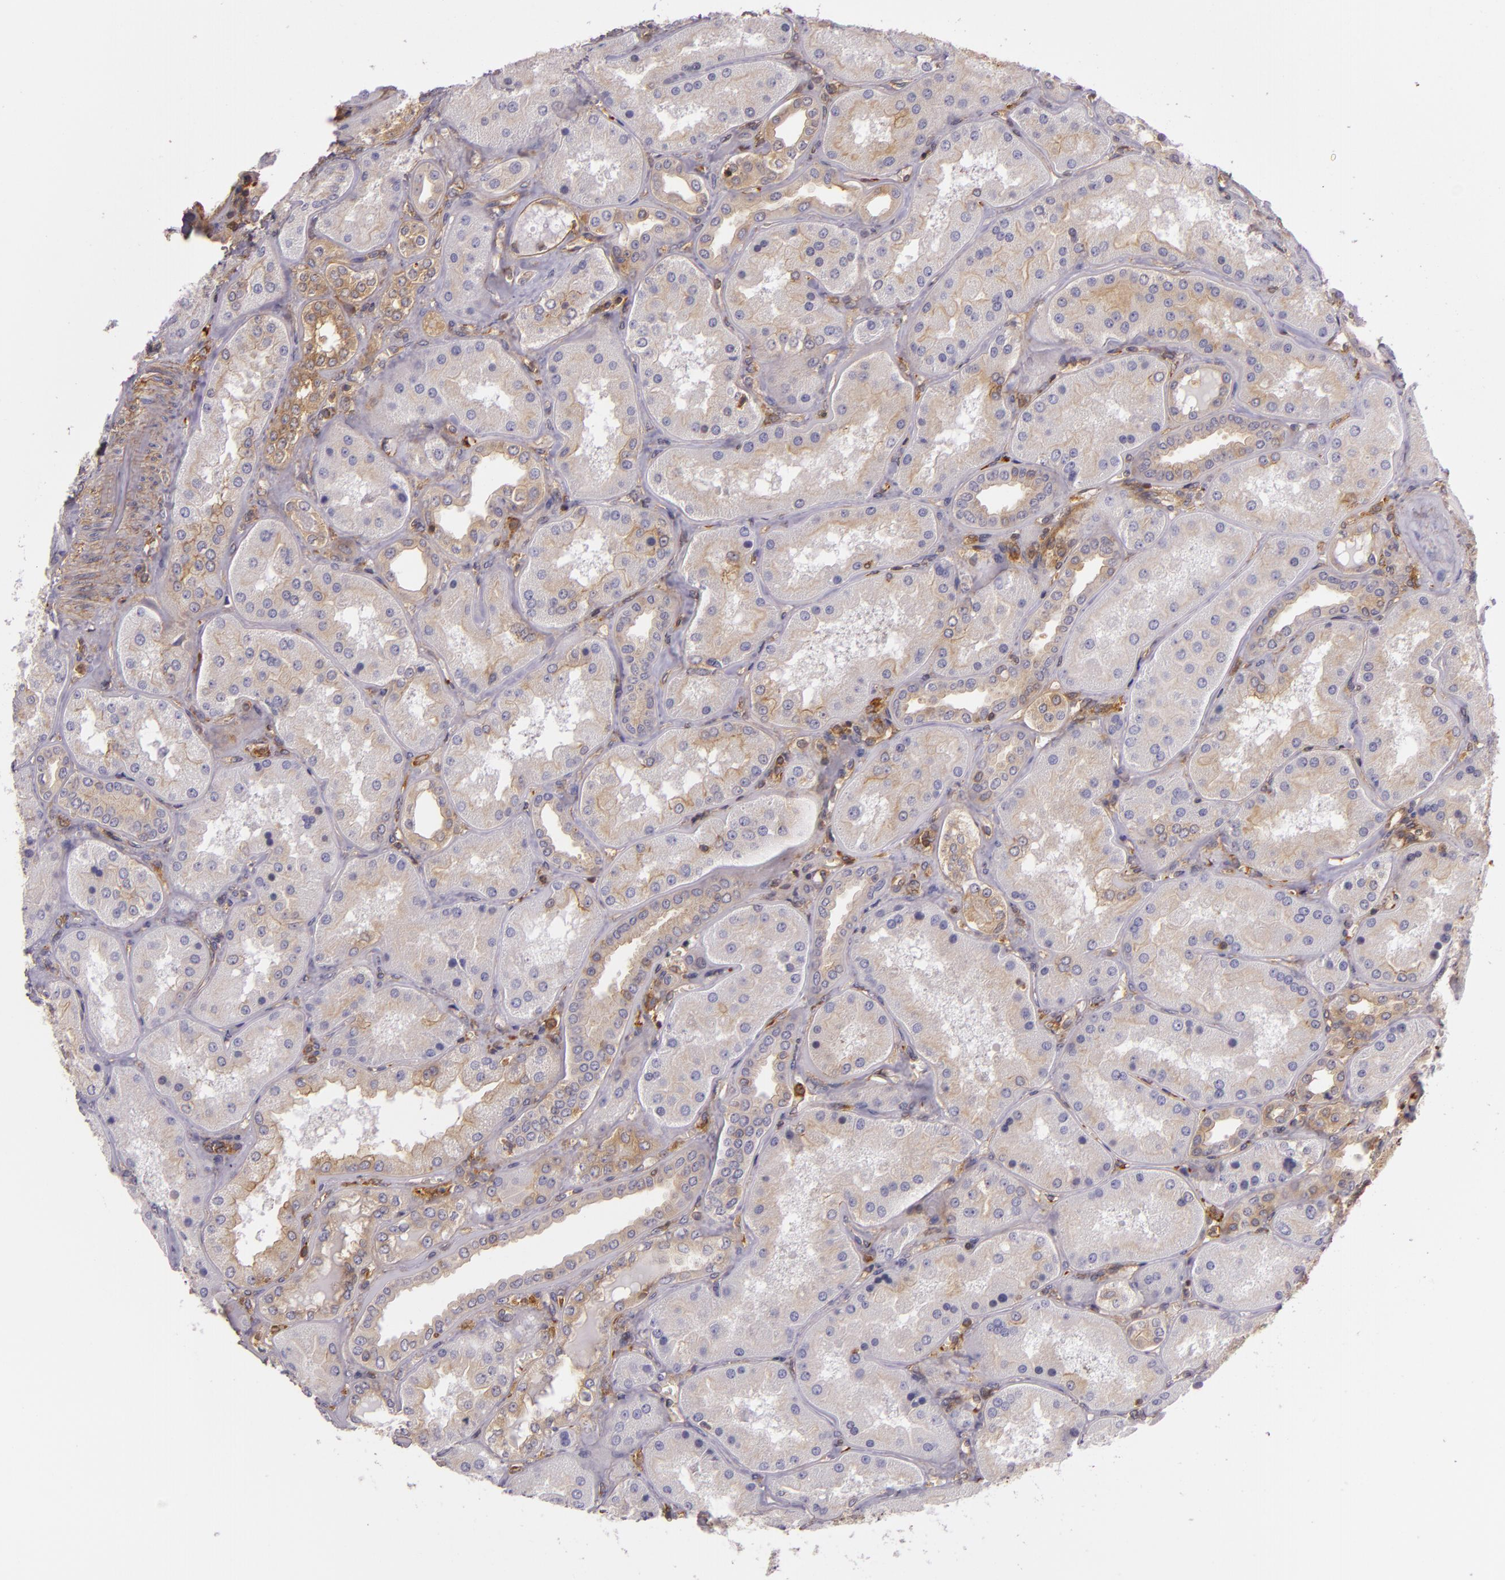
{"staining": {"intensity": "moderate", "quantity": ">75%", "location": "cytoplasmic/membranous"}, "tissue": "kidney", "cell_type": "Cells in glomeruli", "image_type": "normal", "snomed": [{"axis": "morphology", "description": "Normal tissue, NOS"}, {"axis": "topography", "description": "Kidney"}], "caption": "Protein staining of normal kidney demonstrates moderate cytoplasmic/membranous staining in approximately >75% of cells in glomeruli.", "gene": "TLN1", "patient": {"sex": "female", "age": 56}}